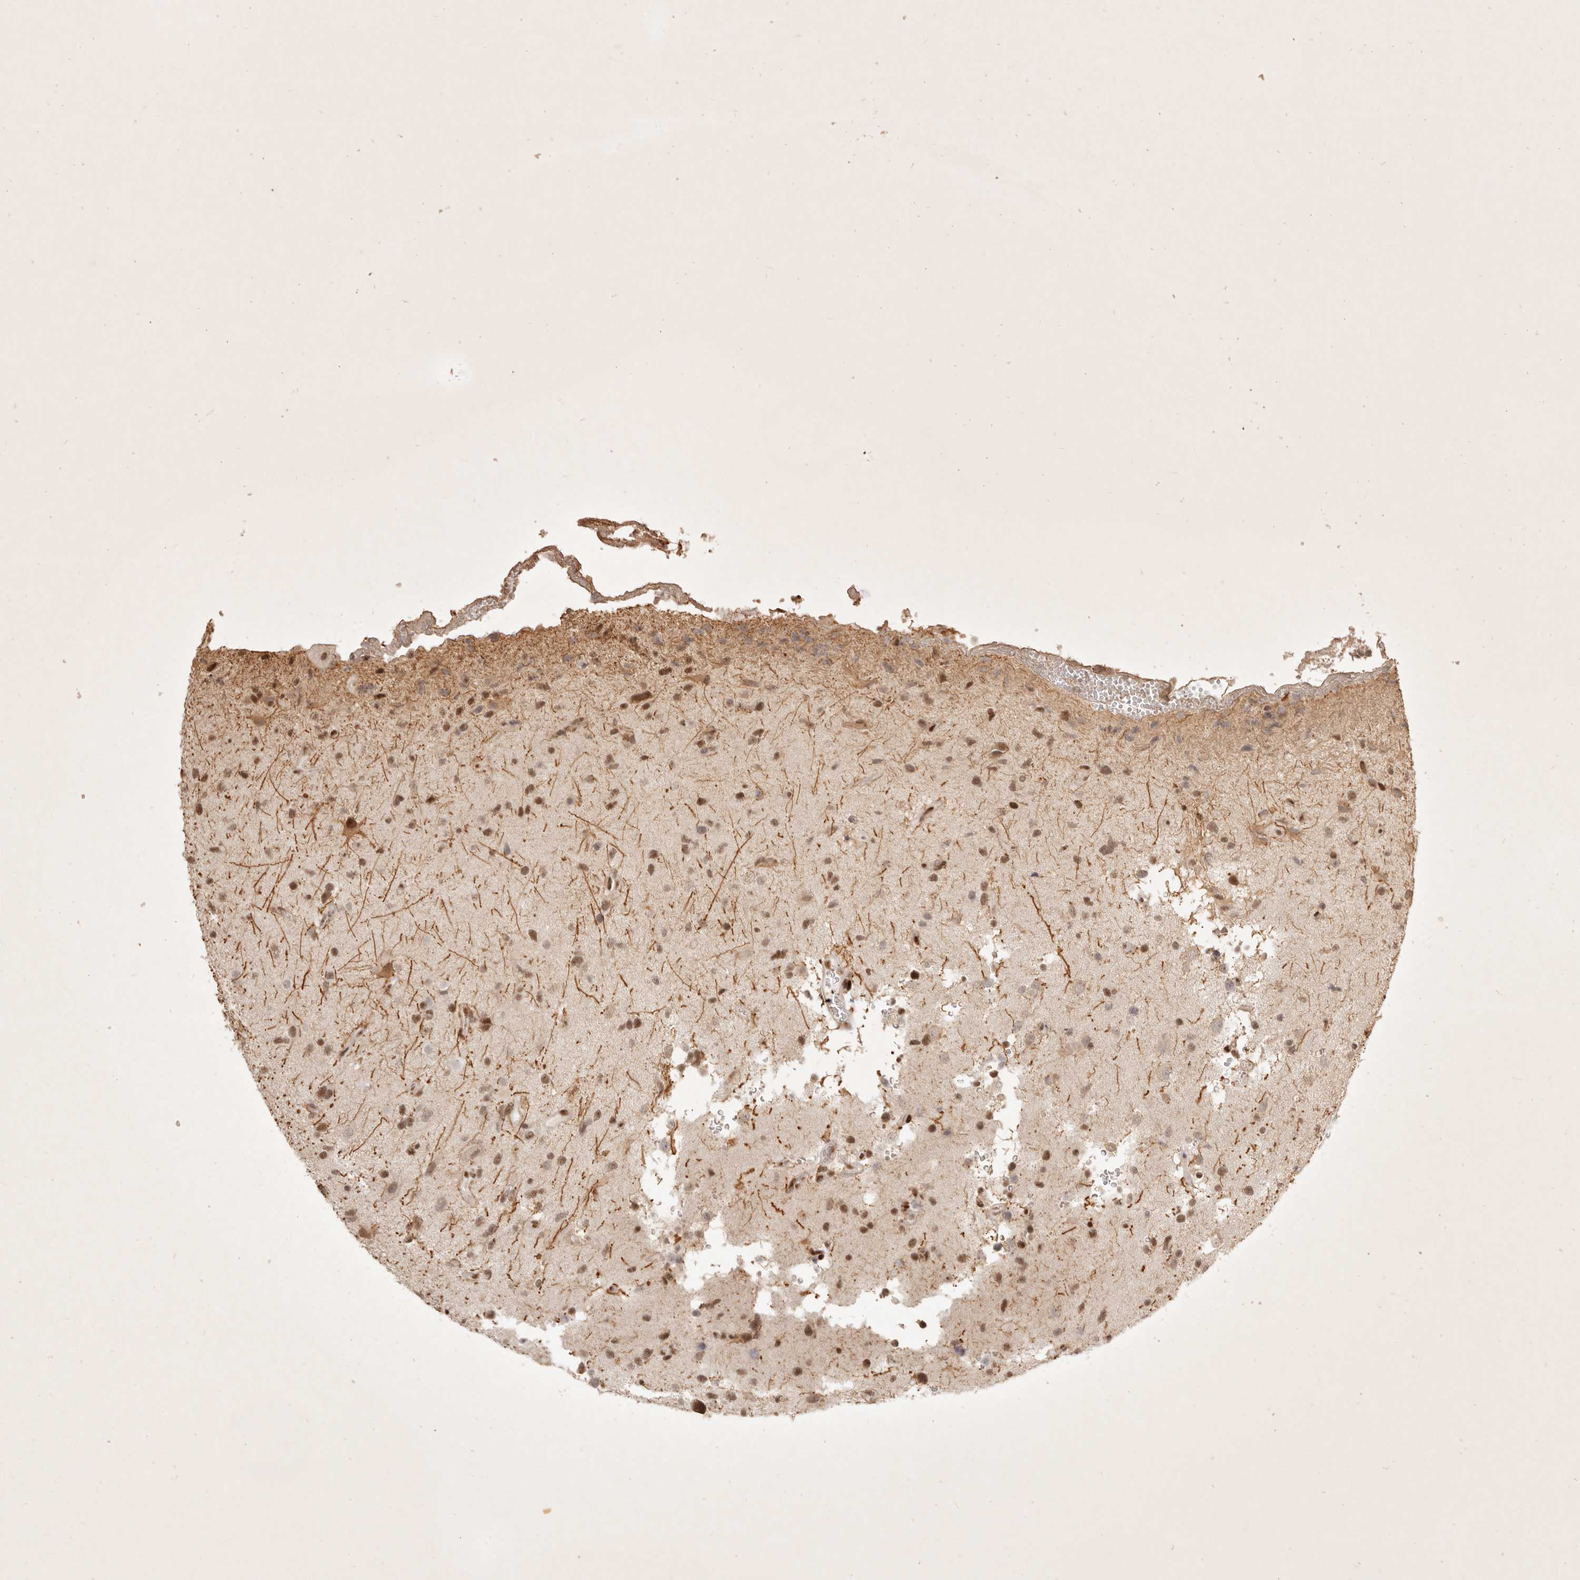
{"staining": {"intensity": "moderate", "quantity": ">75%", "location": "nuclear"}, "tissue": "glioma", "cell_type": "Tumor cells", "image_type": "cancer", "snomed": [{"axis": "morphology", "description": "Glioma, malignant, High grade"}, {"axis": "topography", "description": "Brain"}], "caption": "Immunohistochemical staining of malignant glioma (high-grade) displays moderate nuclear protein positivity in approximately >75% of tumor cells. (Brightfield microscopy of DAB IHC at high magnification).", "gene": "GABPA", "patient": {"sex": "male", "age": 33}}